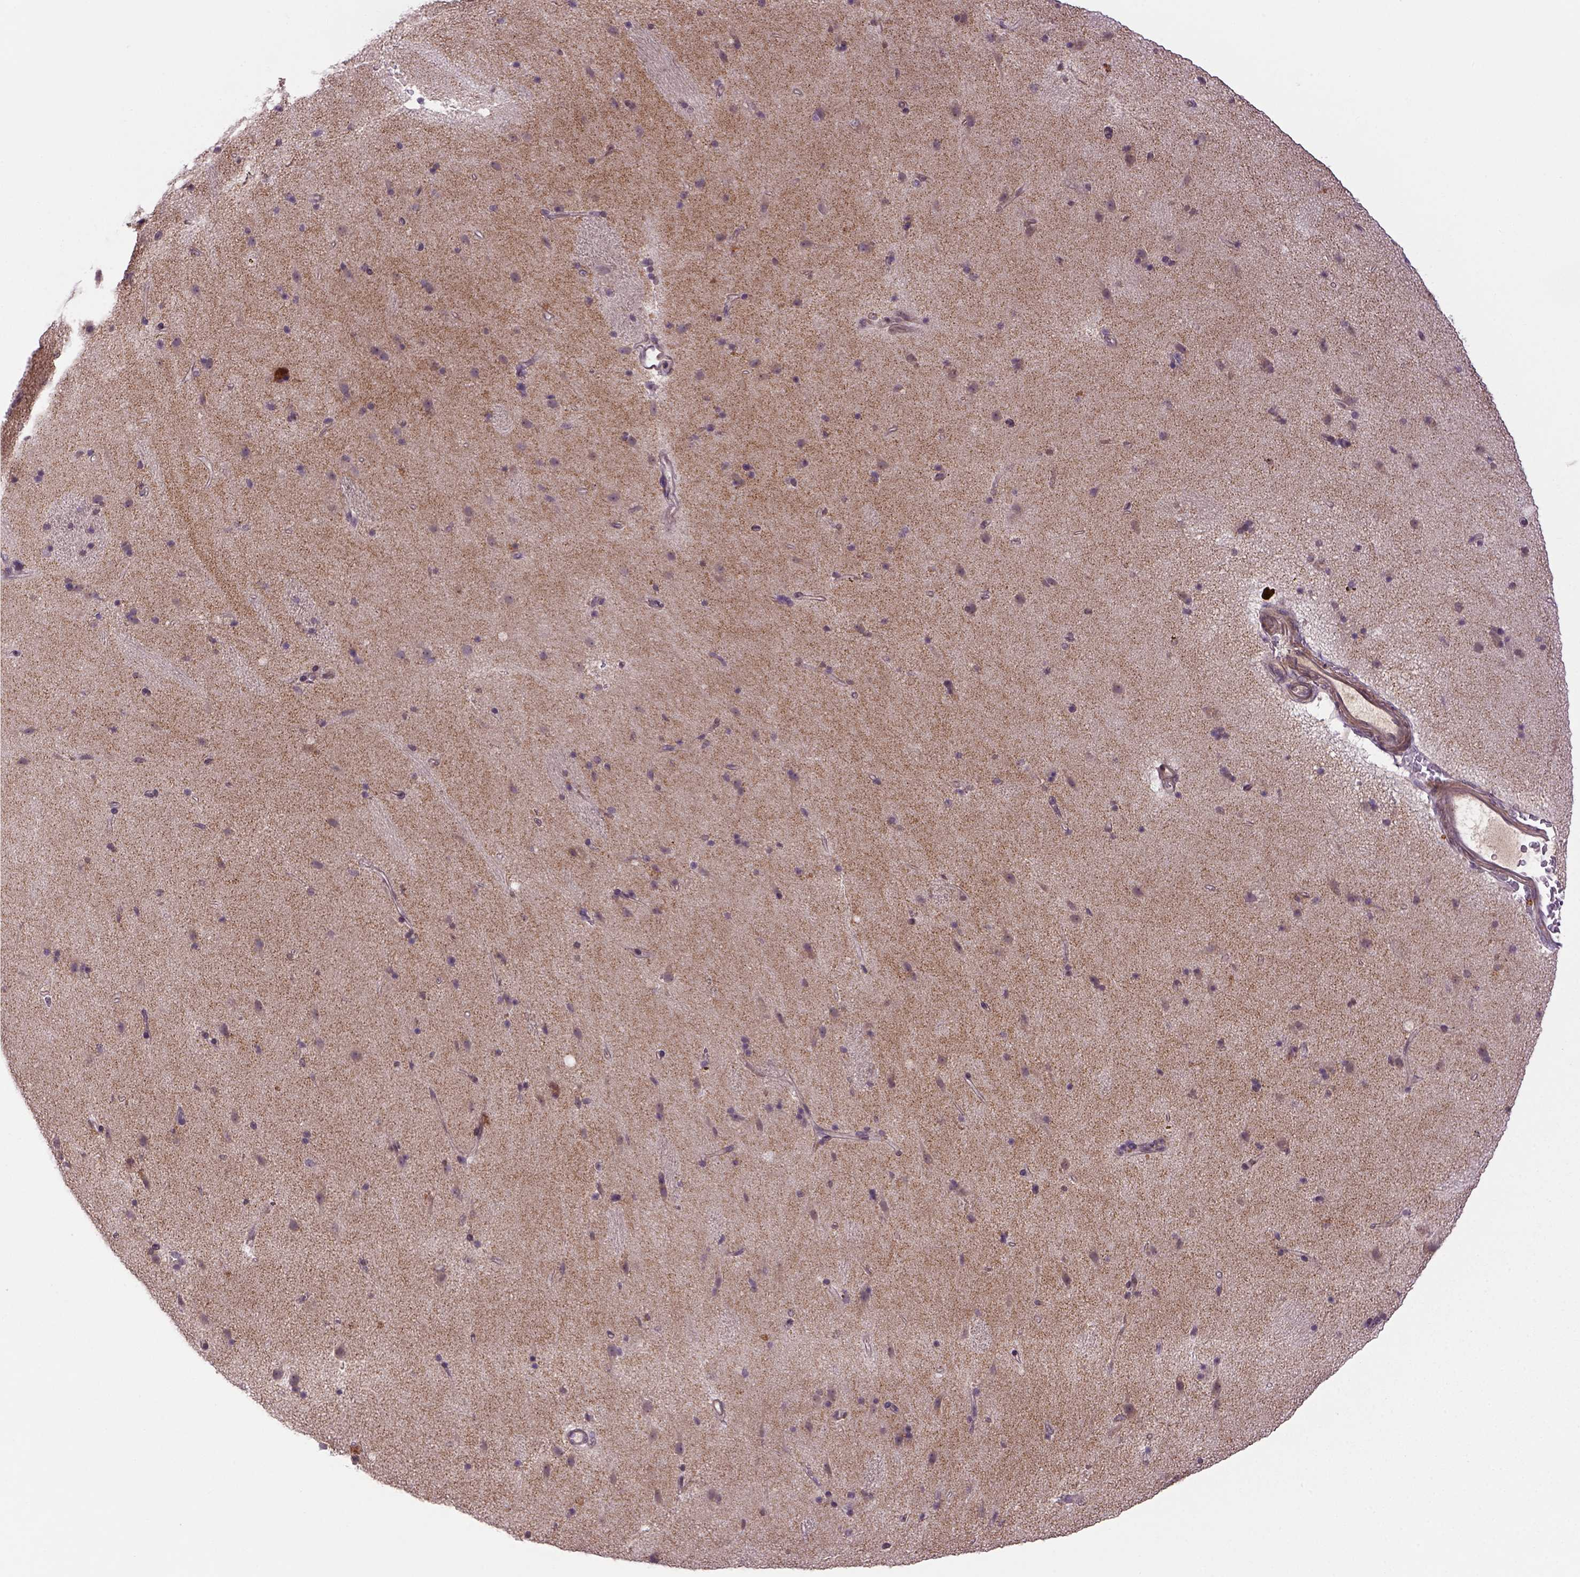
{"staining": {"intensity": "negative", "quantity": "none", "location": "none"}, "tissue": "caudate", "cell_type": "Glial cells", "image_type": "normal", "snomed": [{"axis": "morphology", "description": "Normal tissue, NOS"}, {"axis": "topography", "description": "Lateral ventricle wall"}], "caption": "Glial cells show no significant positivity in benign caudate. (DAB immunohistochemistry (IHC) with hematoxylin counter stain).", "gene": "PRRT1", "patient": {"sex": "female", "age": 71}}